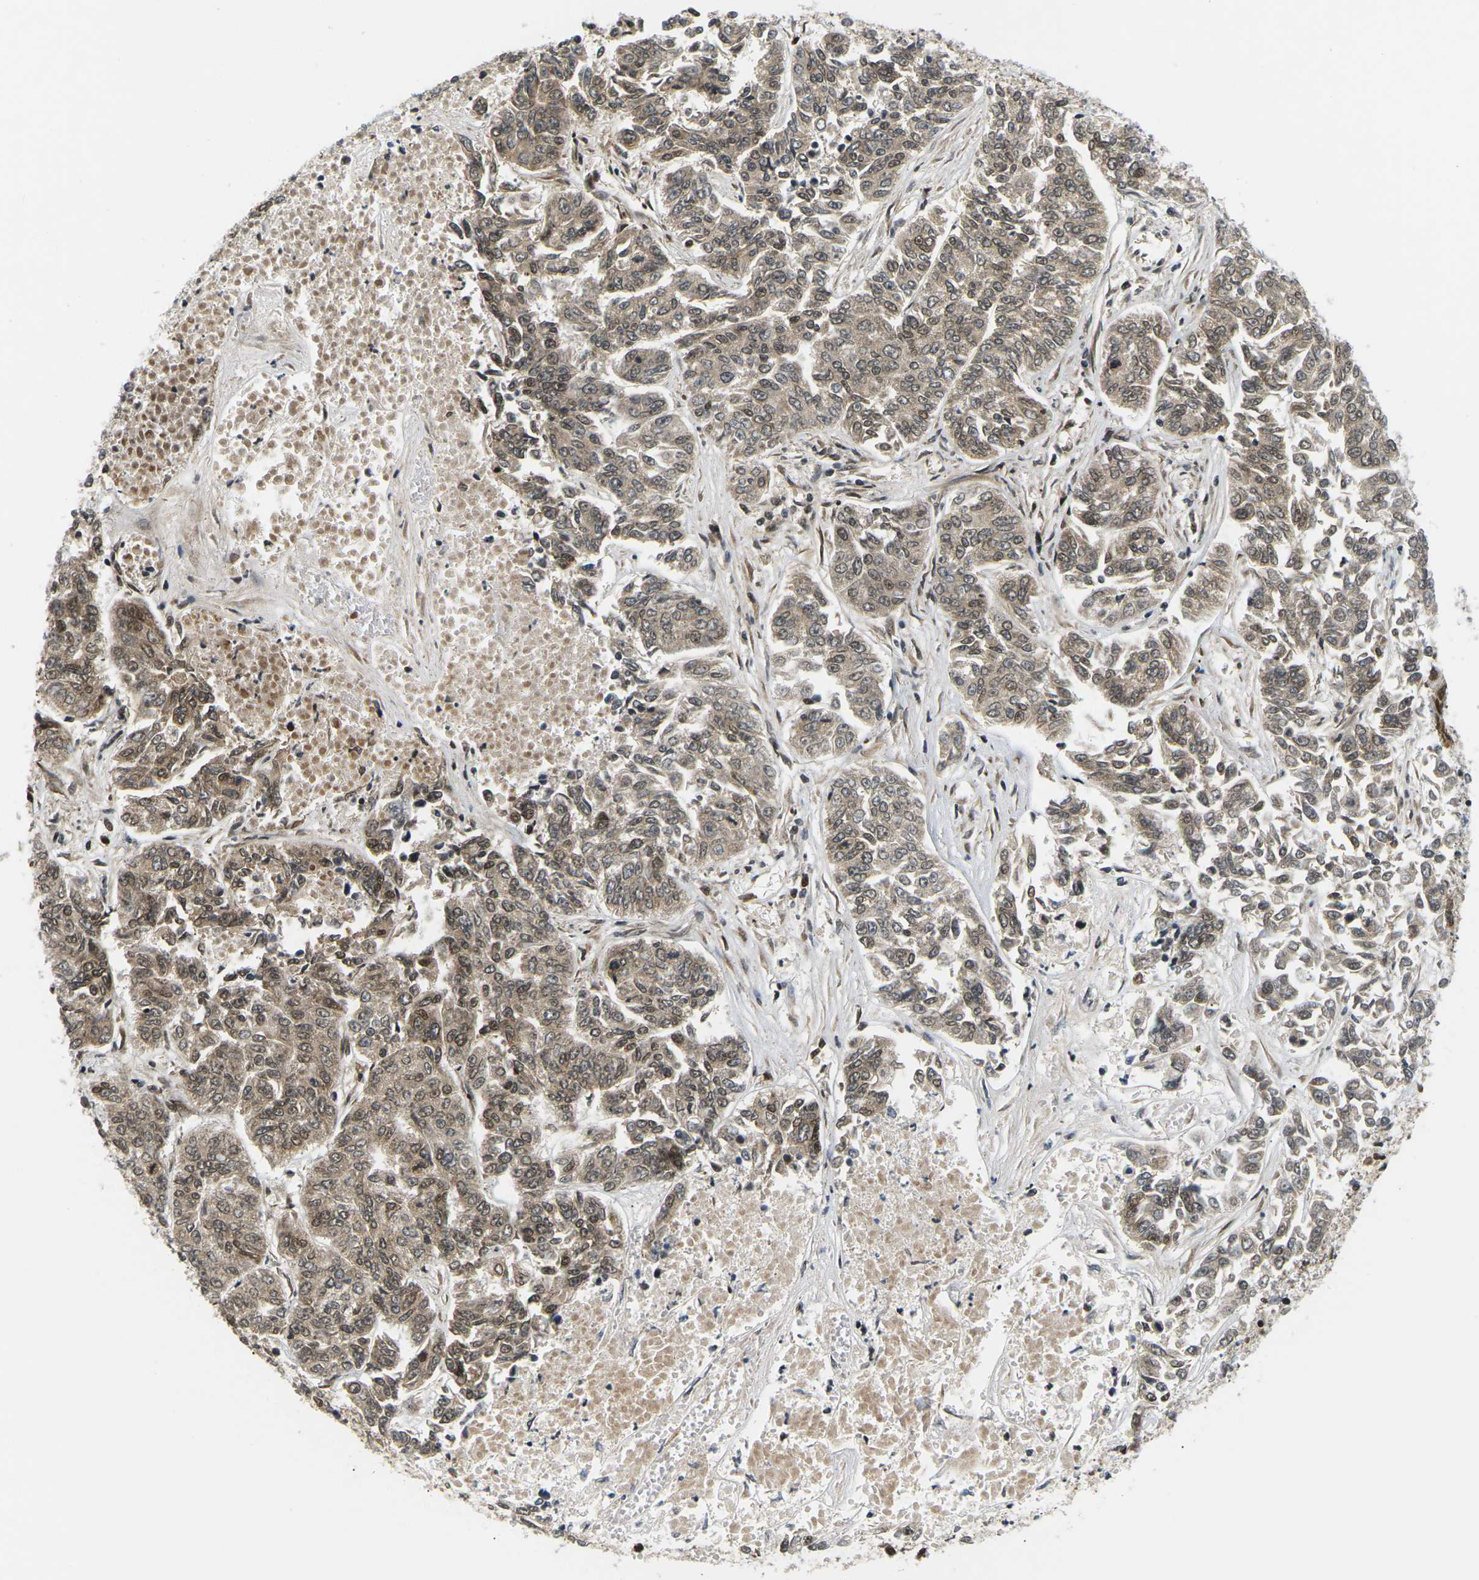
{"staining": {"intensity": "moderate", "quantity": ">75%", "location": "cytoplasmic/membranous,nuclear"}, "tissue": "lung cancer", "cell_type": "Tumor cells", "image_type": "cancer", "snomed": [{"axis": "morphology", "description": "Adenocarcinoma, NOS"}, {"axis": "topography", "description": "Lung"}], "caption": "Immunohistochemistry of human adenocarcinoma (lung) exhibits medium levels of moderate cytoplasmic/membranous and nuclear positivity in approximately >75% of tumor cells.", "gene": "CELF1", "patient": {"sex": "male", "age": 84}}